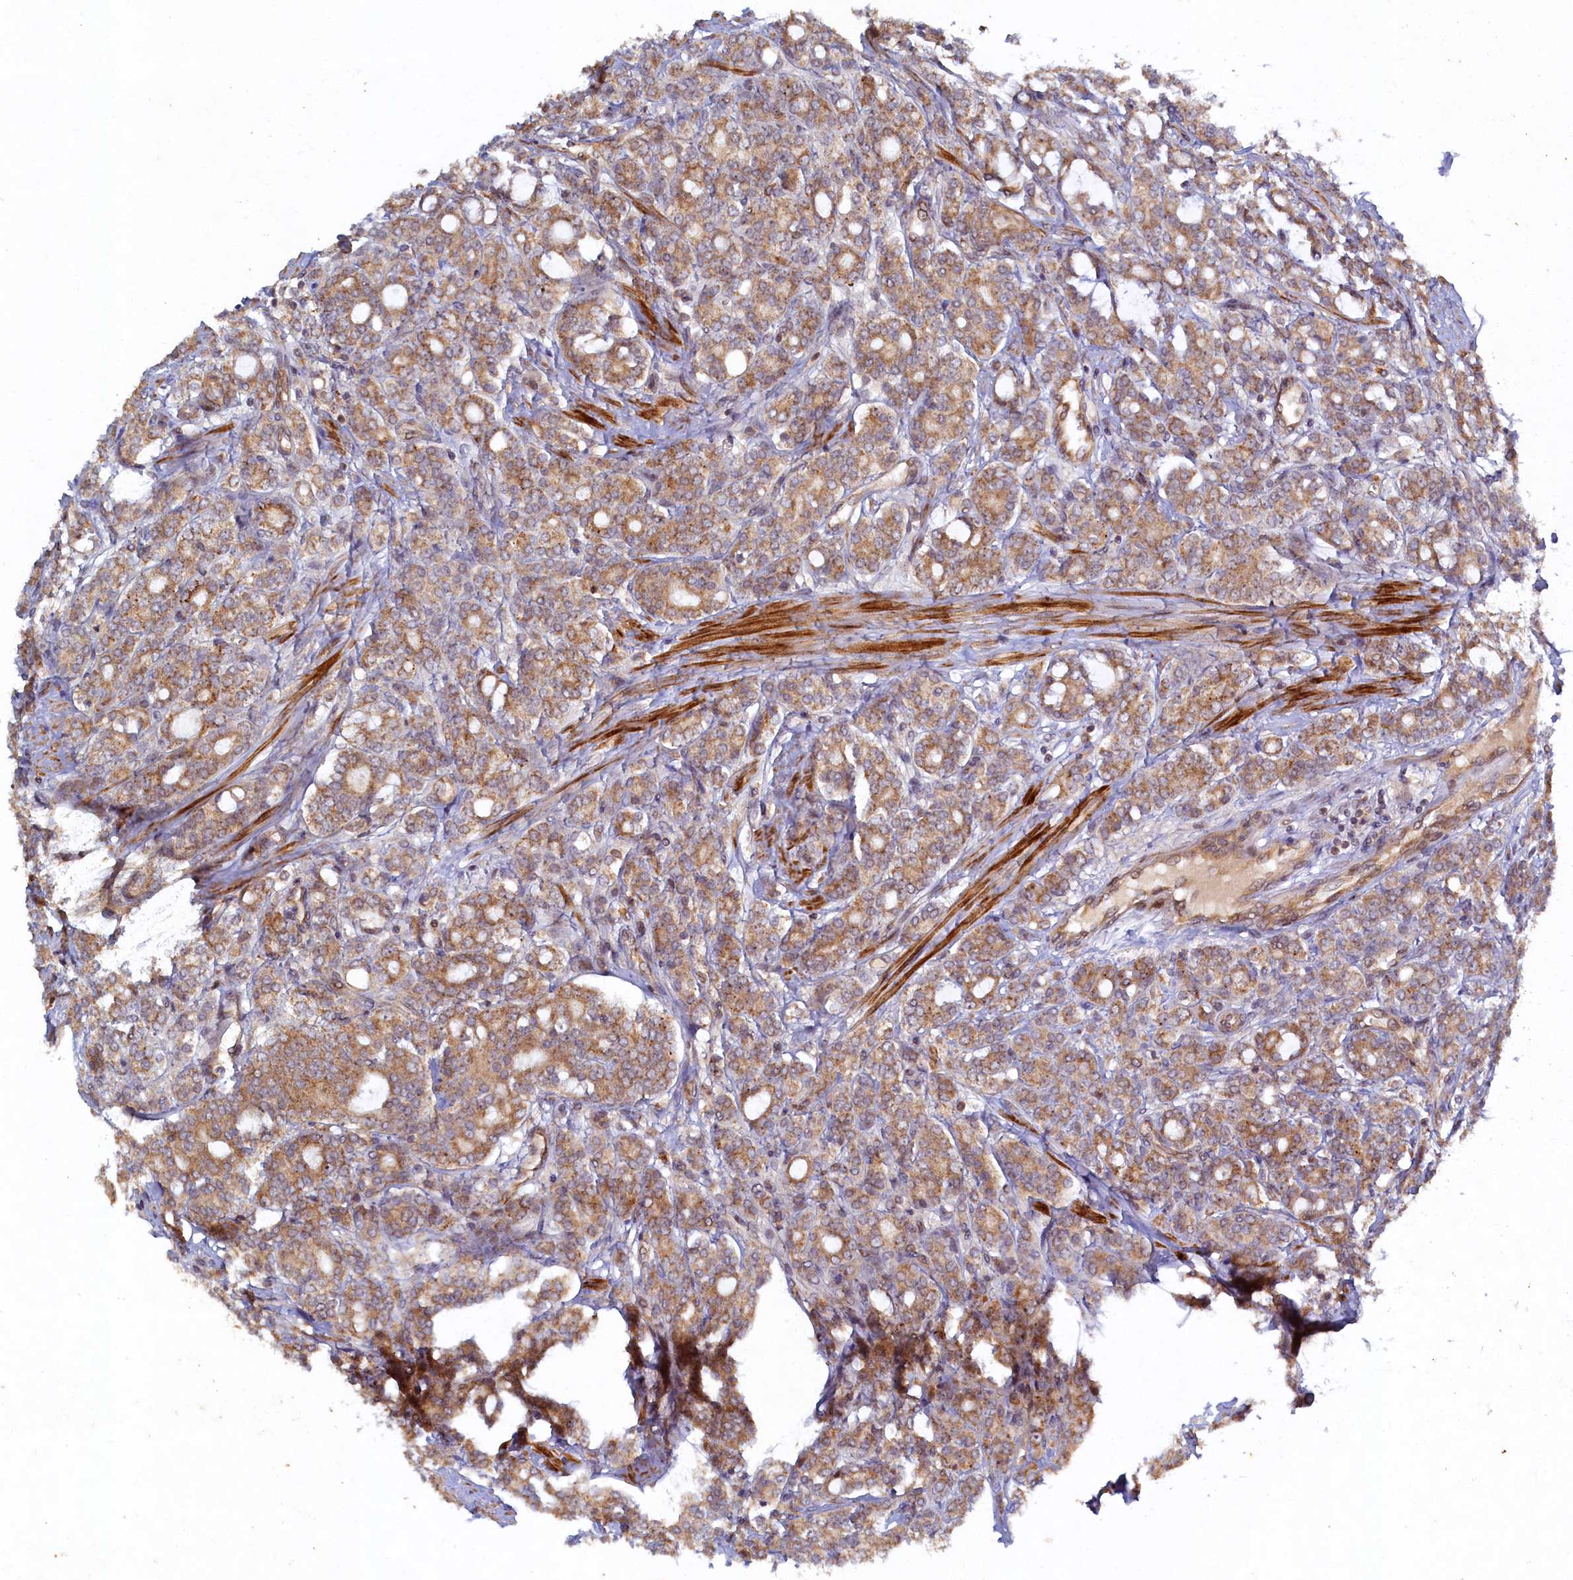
{"staining": {"intensity": "moderate", "quantity": ">75%", "location": "cytoplasmic/membranous"}, "tissue": "prostate cancer", "cell_type": "Tumor cells", "image_type": "cancer", "snomed": [{"axis": "morphology", "description": "Adenocarcinoma, High grade"}, {"axis": "topography", "description": "Prostate"}], "caption": "A brown stain highlights moderate cytoplasmic/membranous positivity of a protein in prostate high-grade adenocarcinoma tumor cells.", "gene": "CEP20", "patient": {"sex": "male", "age": 62}}